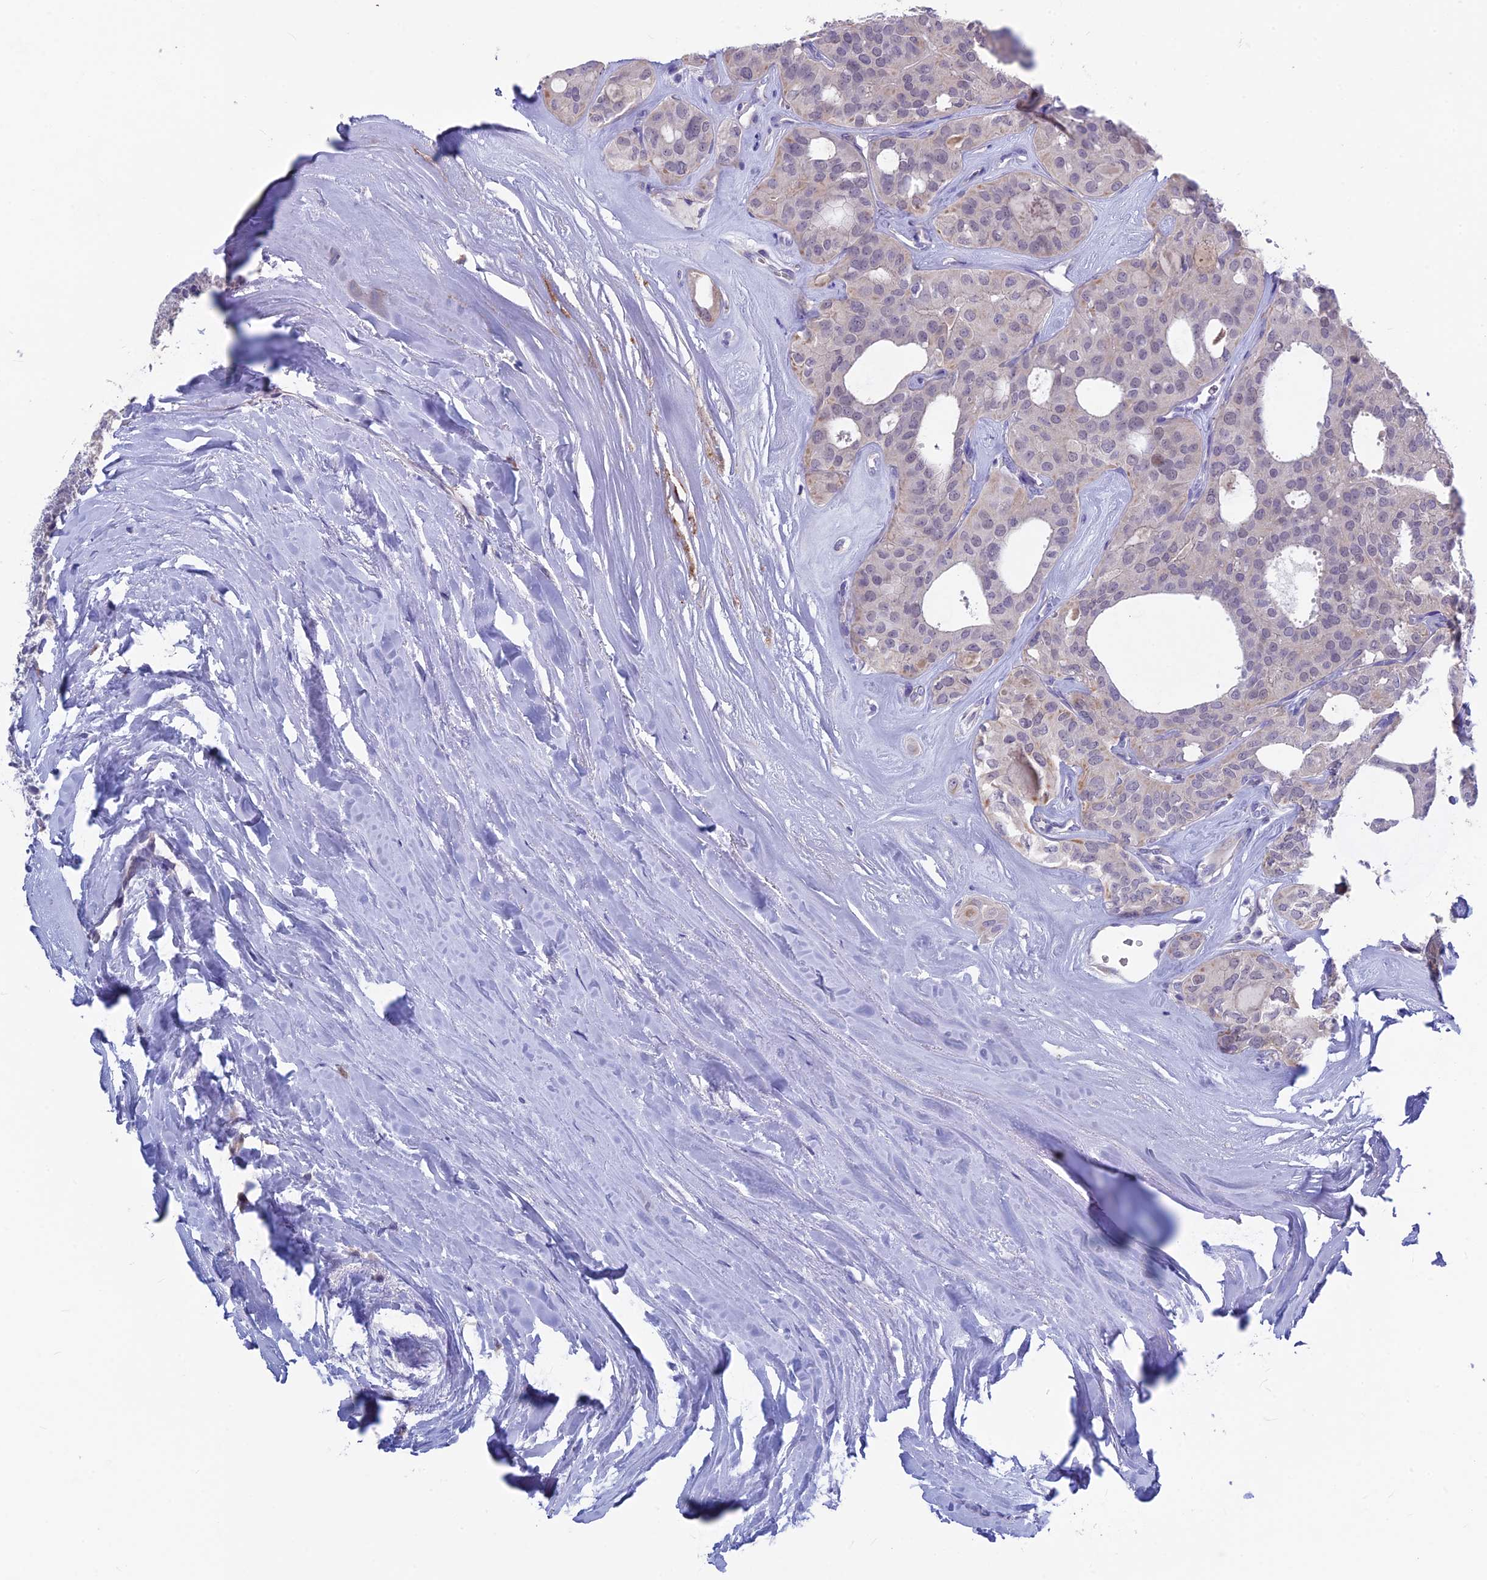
{"staining": {"intensity": "negative", "quantity": "none", "location": "none"}, "tissue": "thyroid cancer", "cell_type": "Tumor cells", "image_type": "cancer", "snomed": [{"axis": "morphology", "description": "Follicular adenoma carcinoma, NOS"}, {"axis": "topography", "description": "Thyroid gland"}], "caption": "Protein analysis of thyroid cancer (follicular adenoma carcinoma) shows no significant staining in tumor cells.", "gene": "SNTN", "patient": {"sex": "male", "age": 75}}